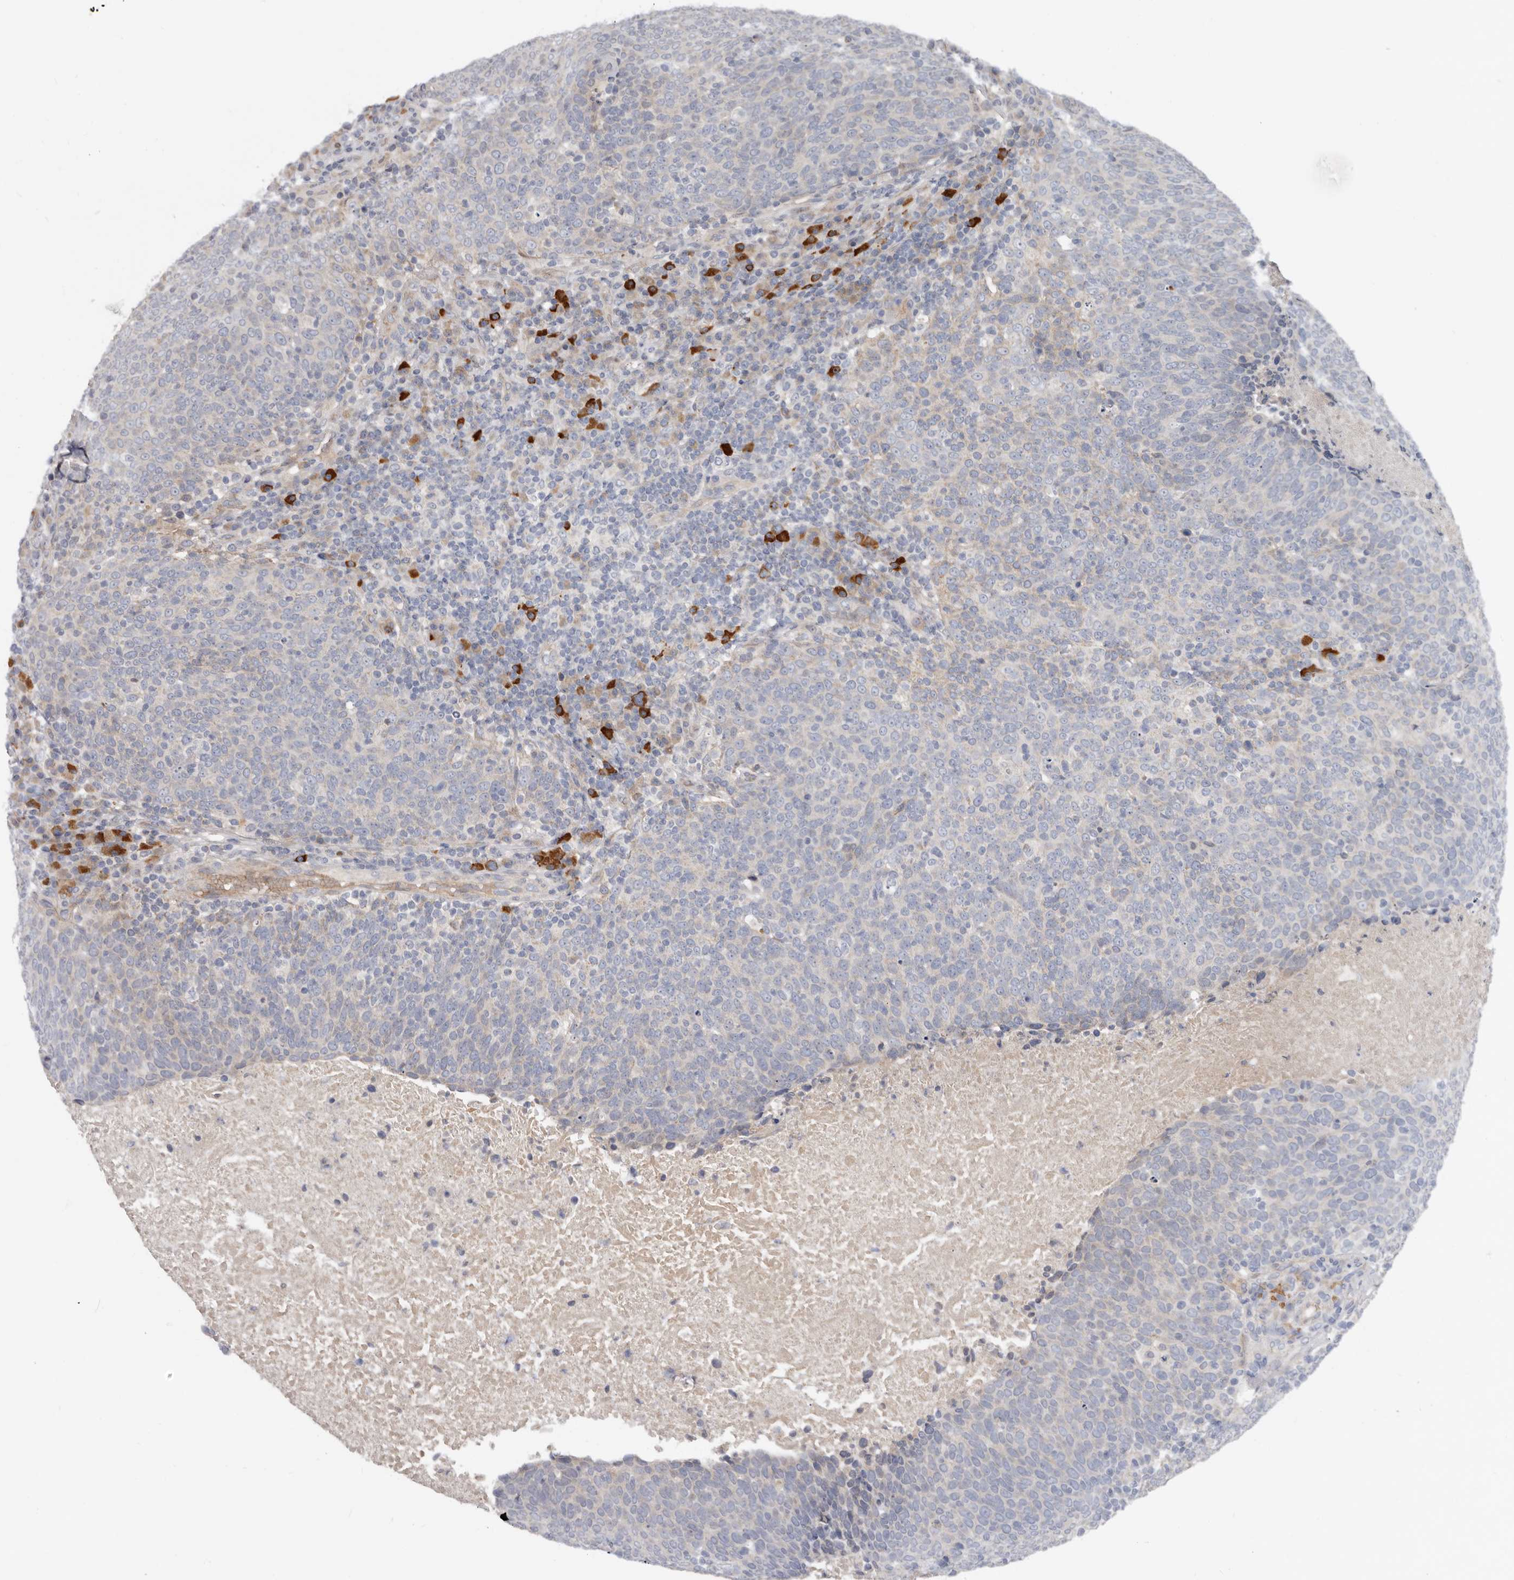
{"staining": {"intensity": "negative", "quantity": "none", "location": "none"}, "tissue": "head and neck cancer", "cell_type": "Tumor cells", "image_type": "cancer", "snomed": [{"axis": "morphology", "description": "Squamous cell carcinoma, NOS"}, {"axis": "morphology", "description": "Squamous cell carcinoma, metastatic, NOS"}, {"axis": "topography", "description": "Lymph node"}, {"axis": "topography", "description": "Head-Neck"}], "caption": "There is no significant staining in tumor cells of head and neck cancer (squamous cell carcinoma).", "gene": "SPTA1", "patient": {"sex": "male", "age": 62}}